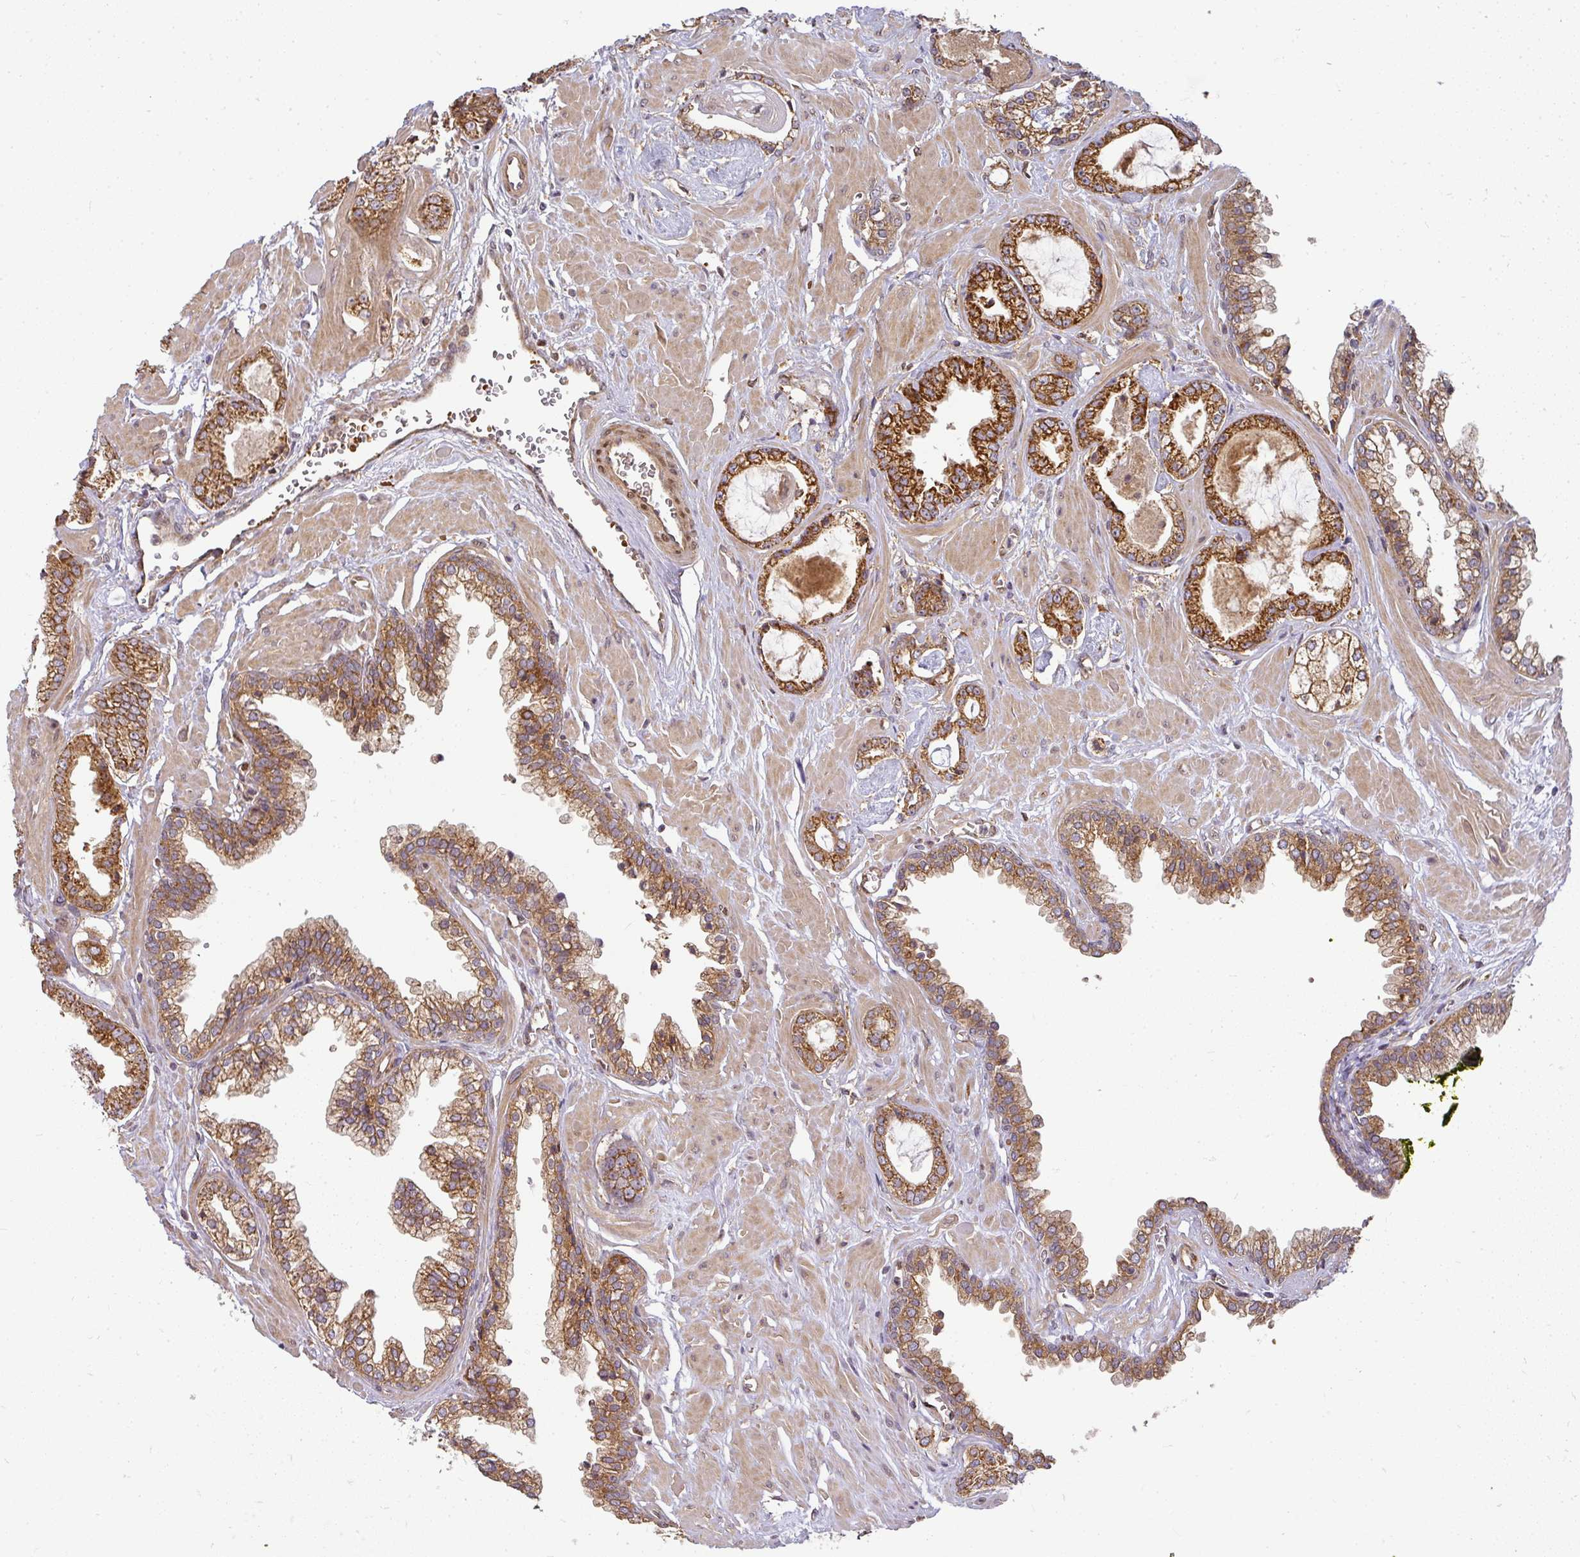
{"staining": {"intensity": "strong", "quantity": ">75%", "location": "cytoplasmic/membranous"}, "tissue": "prostate cancer", "cell_type": "Tumor cells", "image_type": "cancer", "snomed": [{"axis": "morphology", "description": "Adenocarcinoma, Low grade"}, {"axis": "topography", "description": "Prostate"}], "caption": "This is an image of immunohistochemistry (IHC) staining of prostate cancer, which shows strong staining in the cytoplasmic/membranous of tumor cells.", "gene": "MALSU1", "patient": {"sex": "male", "age": 60}}